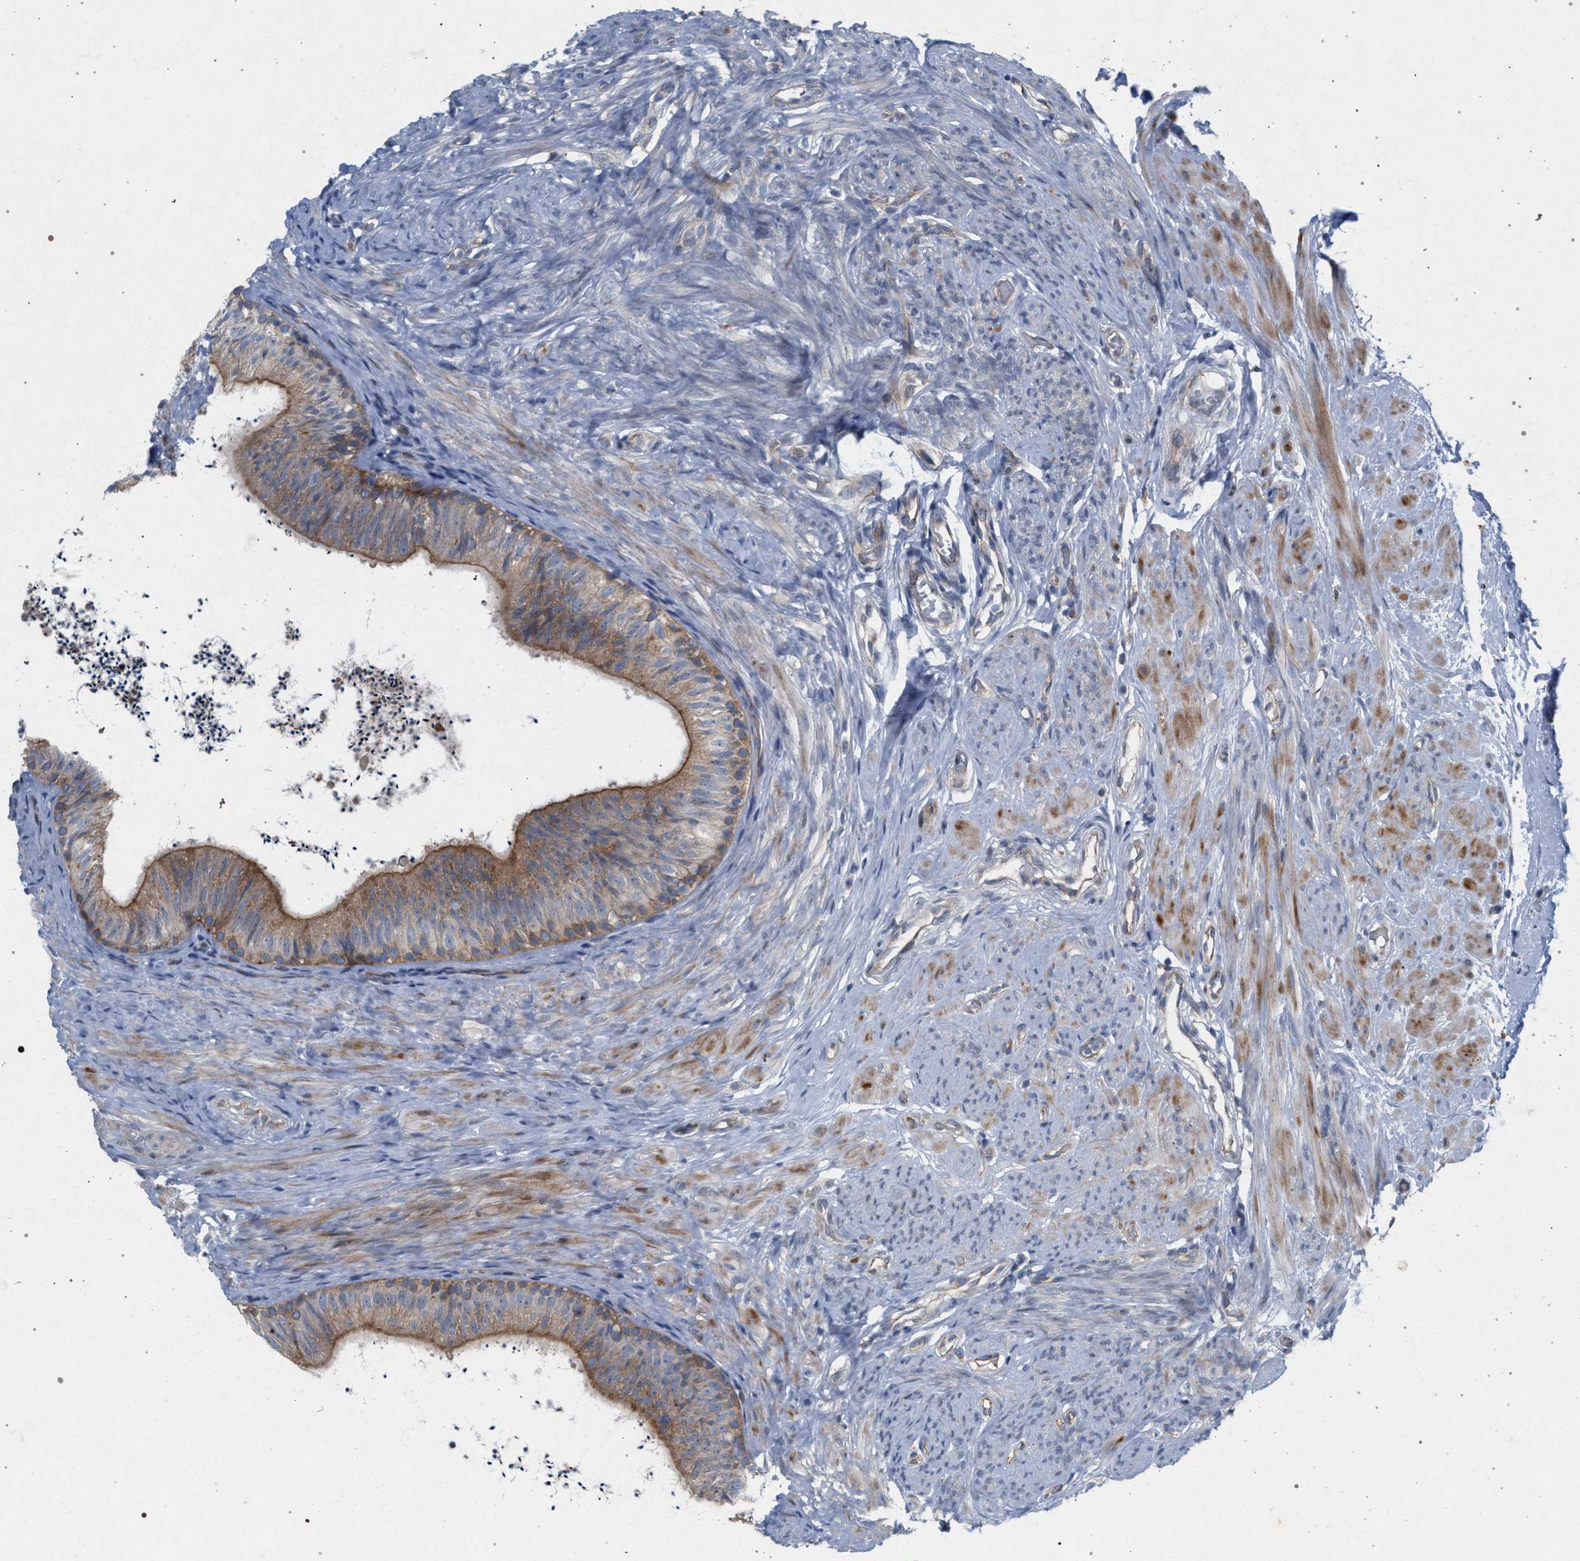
{"staining": {"intensity": "moderate", "quantity": ">75%", "location": "cytoplasmic/membranous"}, "tissue": "epididymis", "cell_type": "Glandular cells", "image_type": "normal", "snomed": [{"axis": "morphology", "description": "Normal tissue, NOS"}, {"axis": "topography", "description": "Epididymis"}], "caption": "Brown immunohistochemical staining in normal epididymis displays moderate cytoplasmic/membranous positivity in approximately >75% of glandular cells.", "gene": "MAMDC2", "patient": {"sex": "male", "age": 56}}